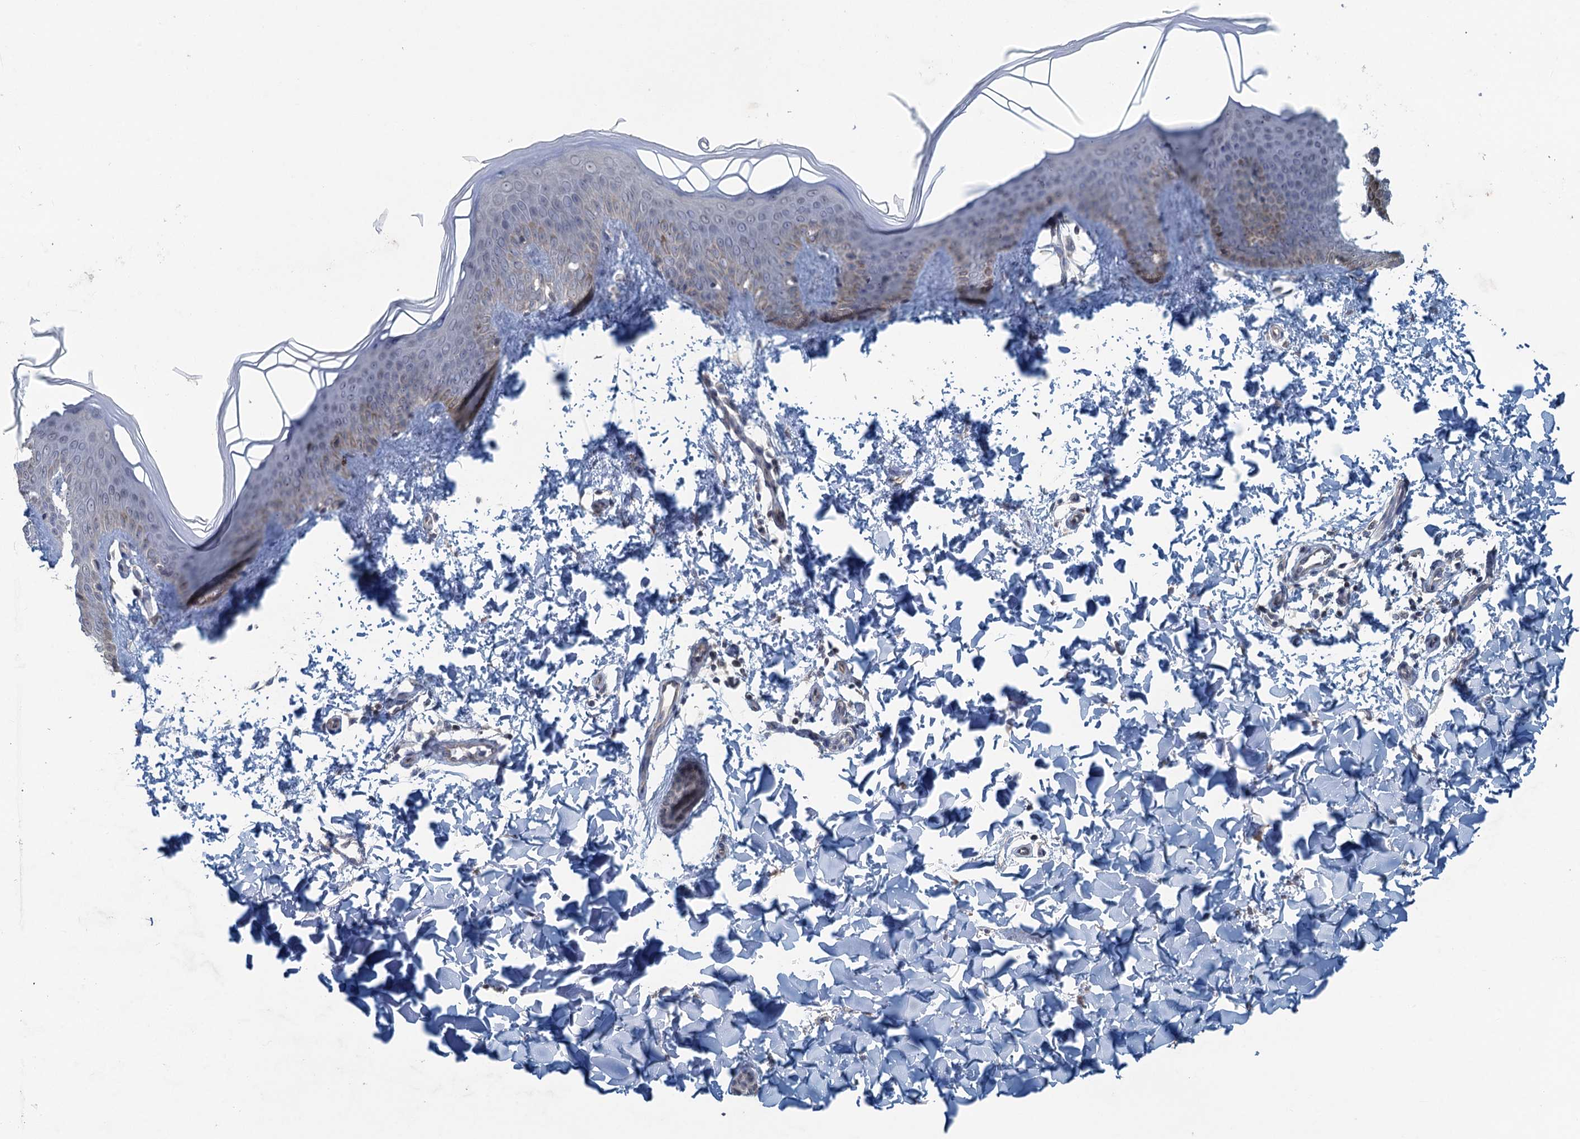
{"staining": {"intensity": "negative", "quantity": "none", "location": "none"}, "tissue": "skin", "cell_type": "Fibroblasts", "image_type": "normal", "snomed": [{"axis": "morphology", "description": "Normal tissue, NOS"}, {"axis": "topography", "description": "Skin"}], "caption": "A micrograph of skin stained for a protein exhibits no brown staining in fibroblasts.", "gene": "TEX35", "patient": {"sex": "male", "age": 36}}